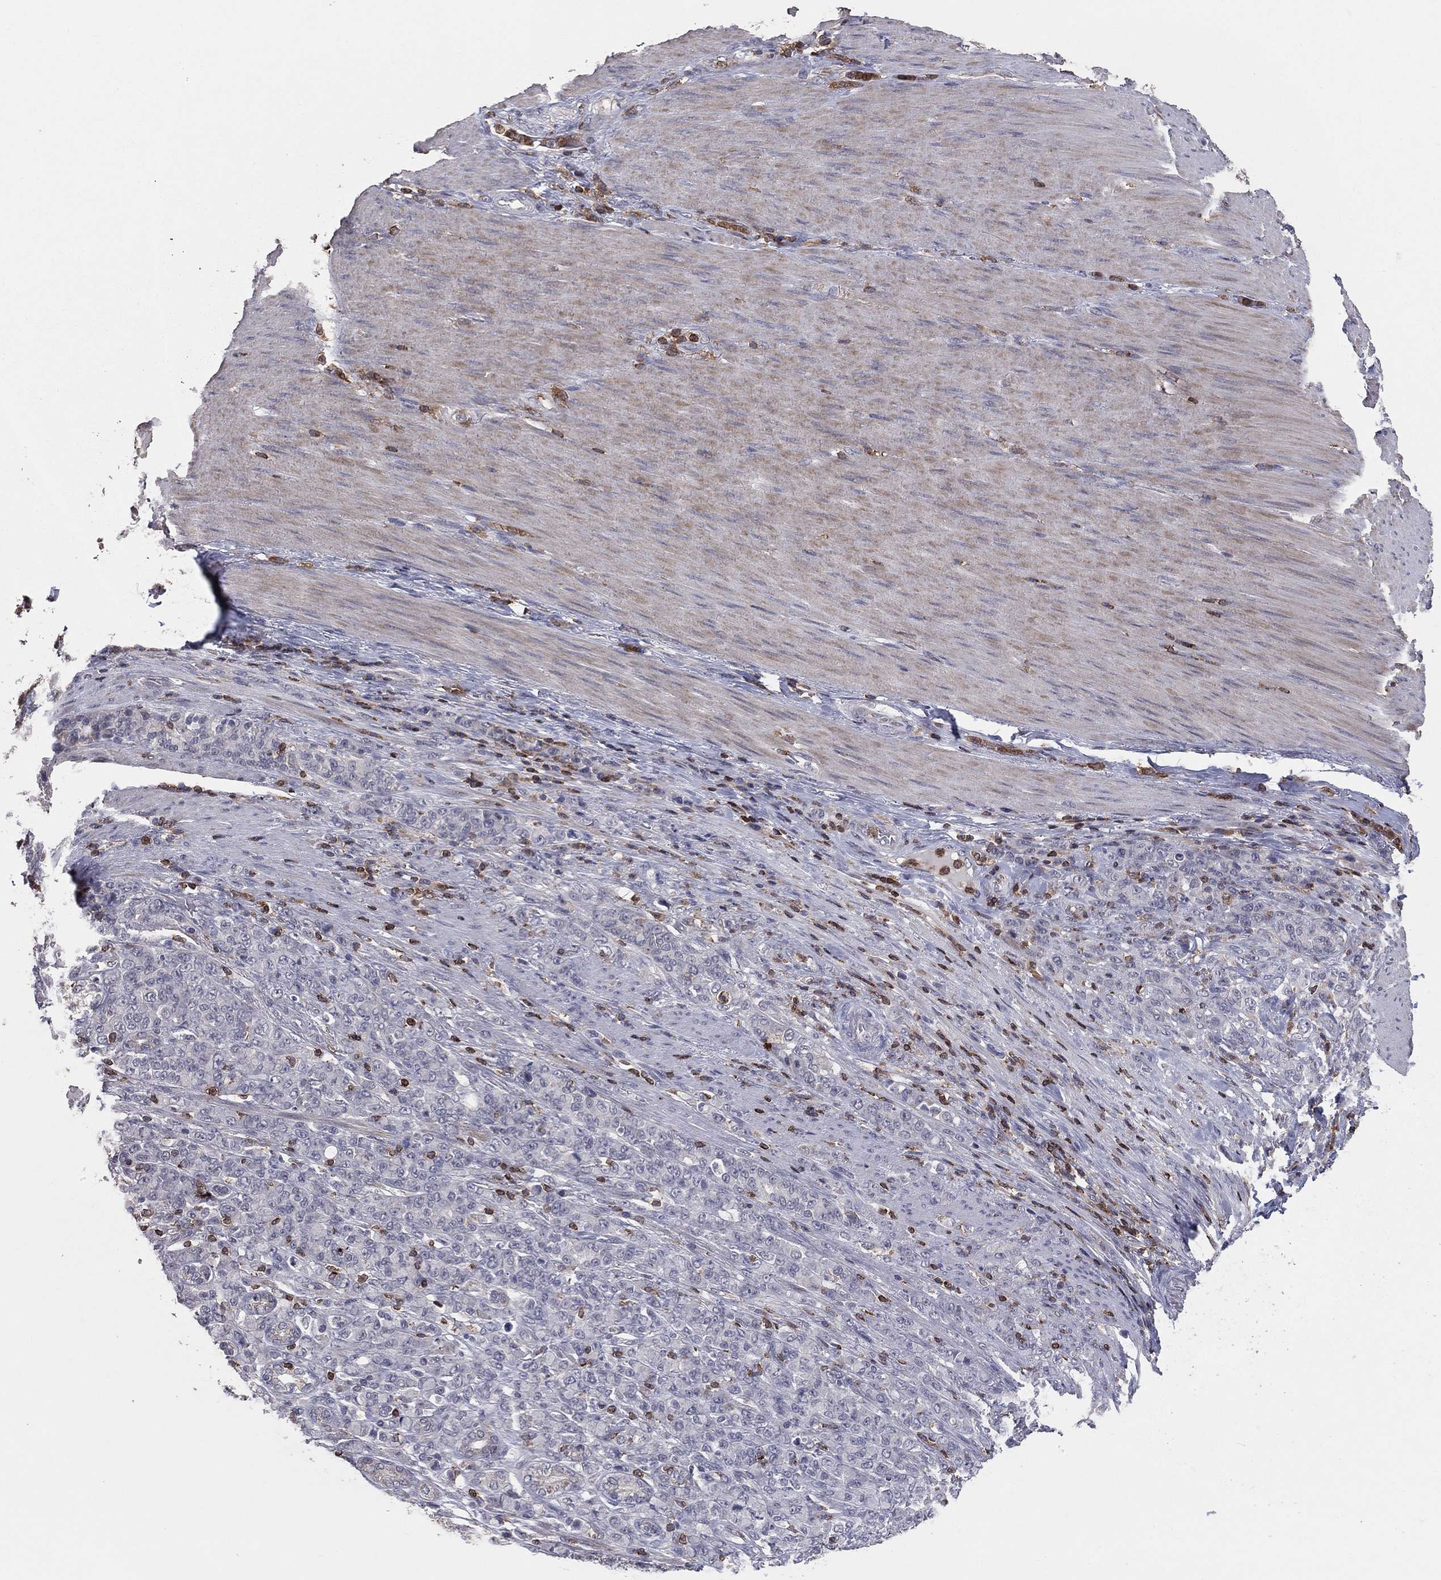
{"staining": {"intensity": "negative", "quantity": "none", "location": "none"}, "tissue": "stomach cancer", "cell_type": "Tumor cells", "image_type": "cancer", "snomed": [{"axis": "morphology", "description": "Normal tissue, NOS"}, {"axis": "morphology", "description": "Adenocarcinoma, NOS"}, {"axis": "topography", "description": "Stomach"}], "caption": "Immunohistochemistry (IHC) of human stomach adenocarcinoma exhibits no positivity in tumor cells.", "gene": "PSTPIP1", "patient": {"sex": "female", "age": 79}}